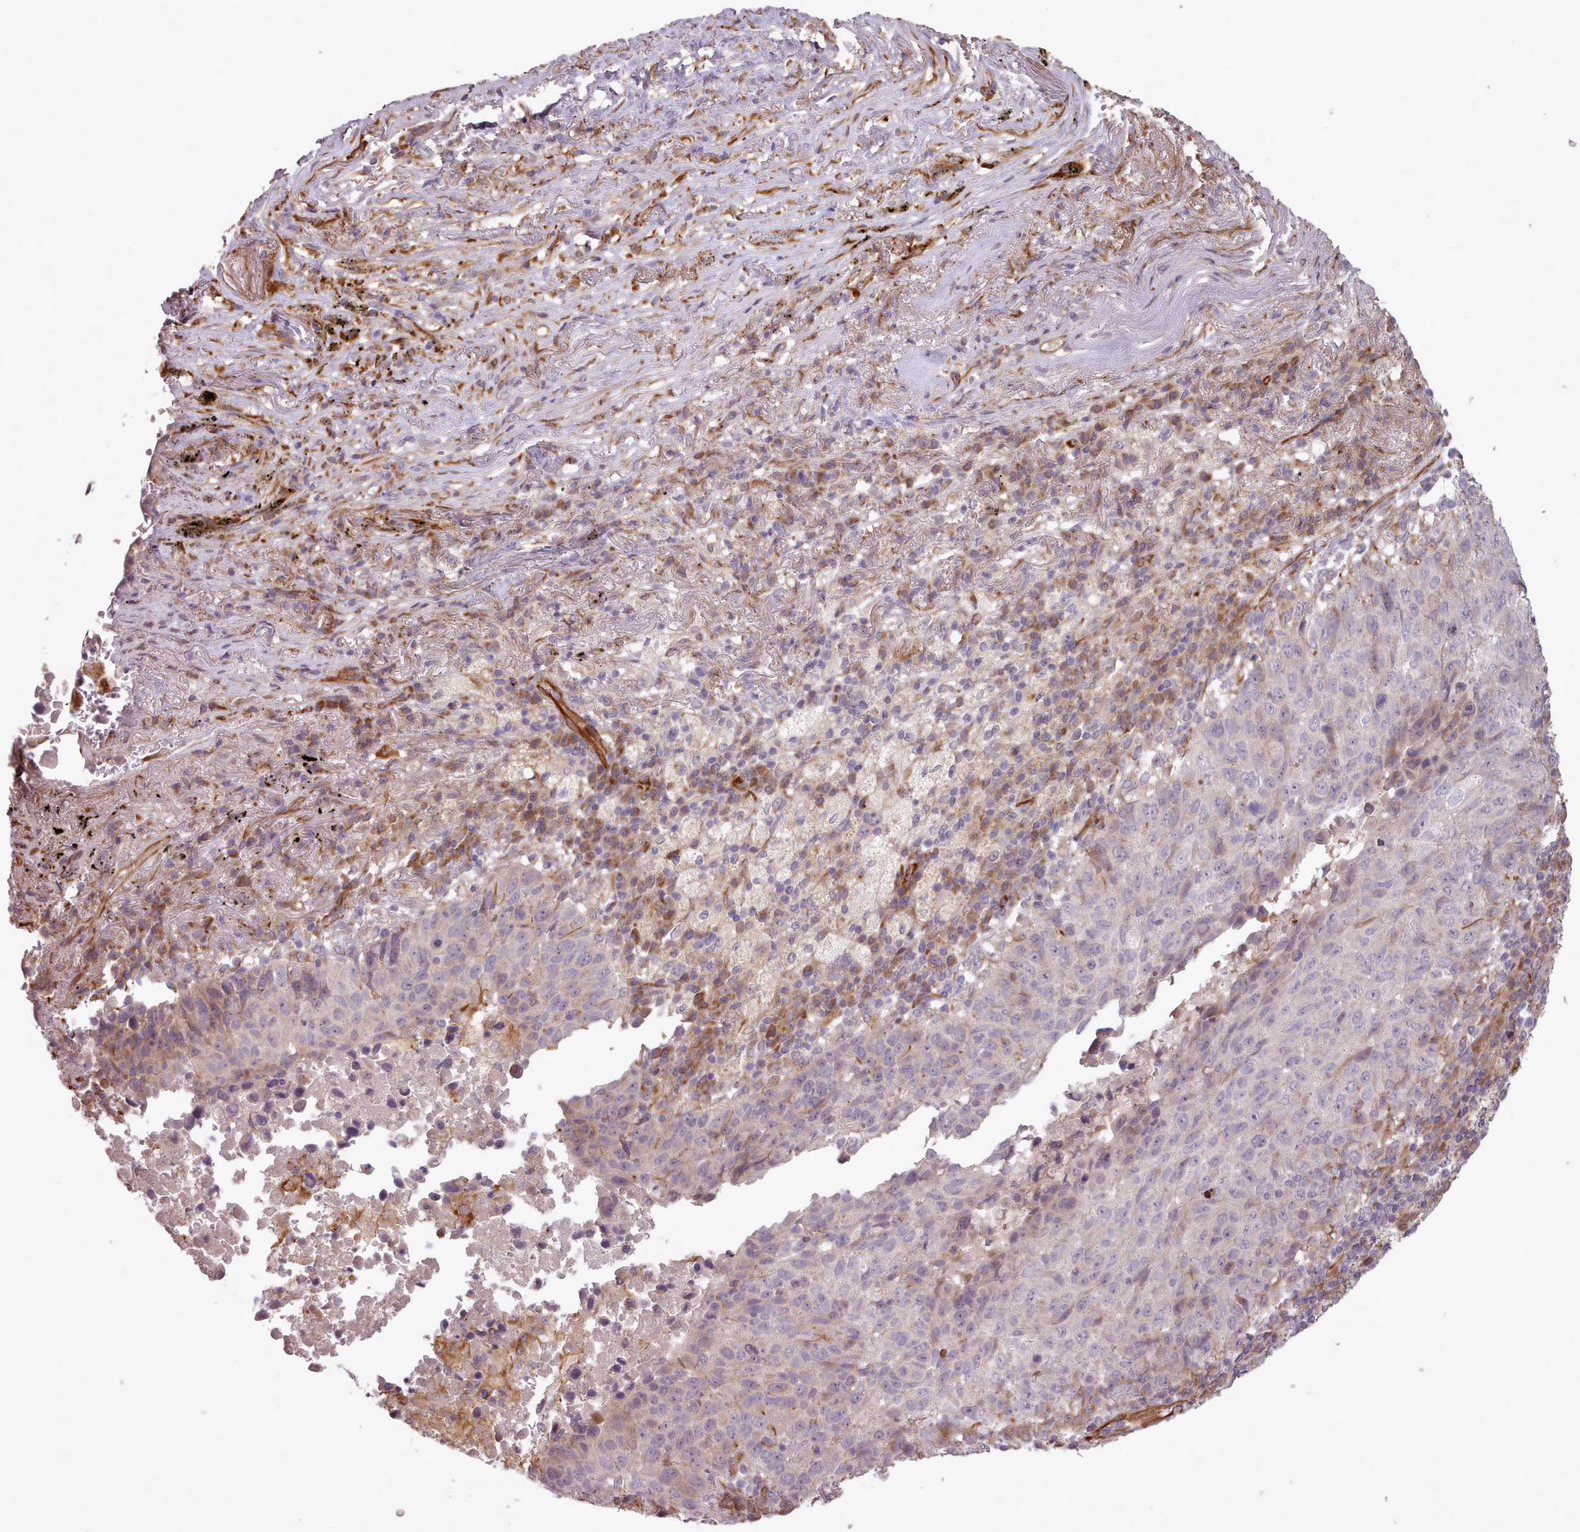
{"staining": {"intensity": "negative", "quantity": "none", "location": "none"}, "tissue": "lung cancer", "cell_type": "Tumor cells", "image_type": "cancer", "snomed": [{"axis": "morphology", "description": "Squamous cell carcinoma, NOS"}, {"axis": "topography", "description": "Lung"}], "caption": "Histopathology image shows no significant protein staining in tumor cells of lung cancer.", "gene": "GBGT1", "patient": {"sex": "male", "age": 73}}